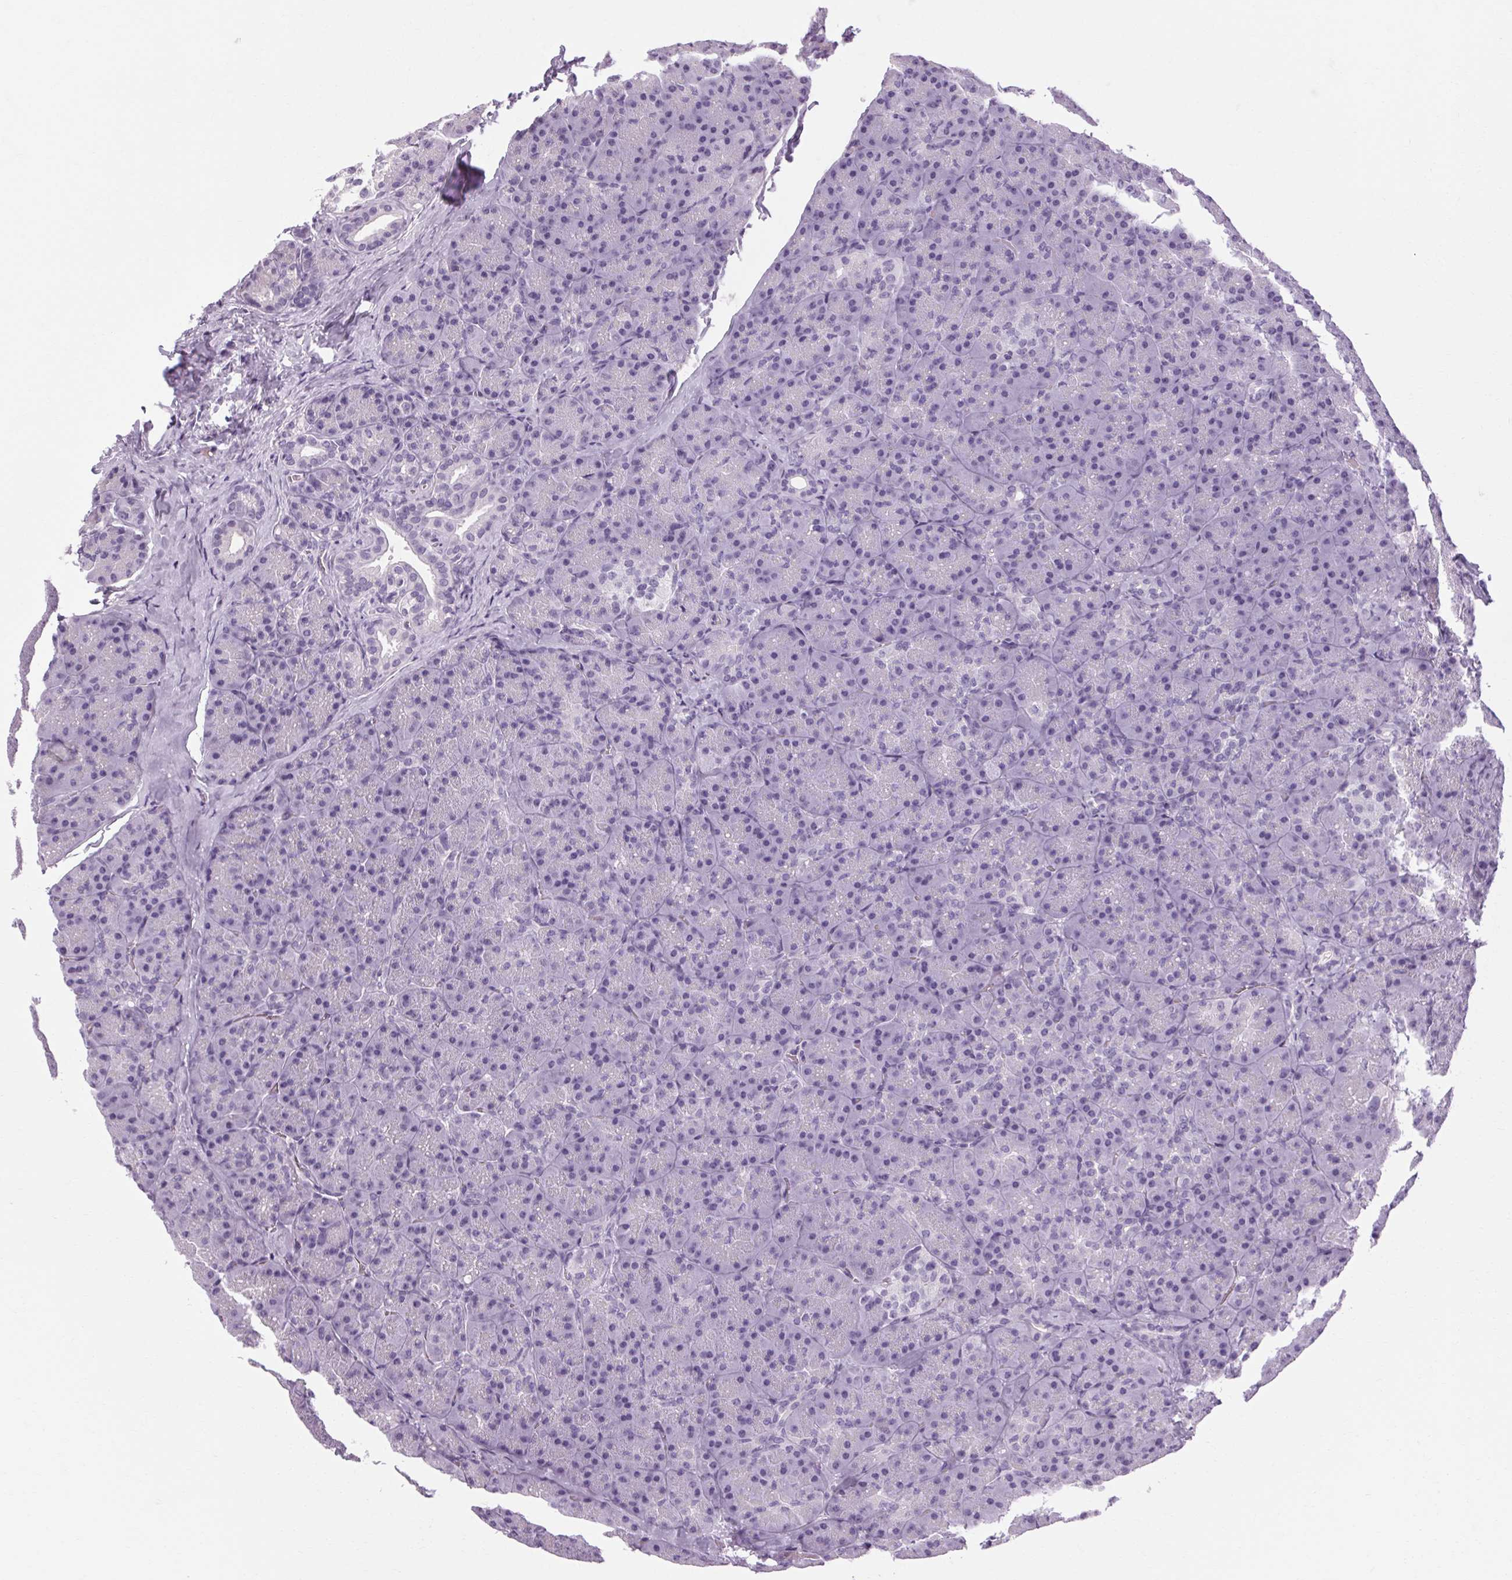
{"staining": {"intensity": "negative", "quantity": "none", "location": "none"}, "tissue": "pancreas", "cell_type": "Exocrine glandular cells", "image_type": "normal", "snomed": [{"axis": "morphology", "description": "Normal tissue, NOS"}, {"axis": "topography", "description": "Pancreas"}], "caption": "Protein analysis of benign pancreas exhibits no significant staining in exocrine glandular cells.", "gene": "POMC", "patient": {"sex": "male", "age": 57}}